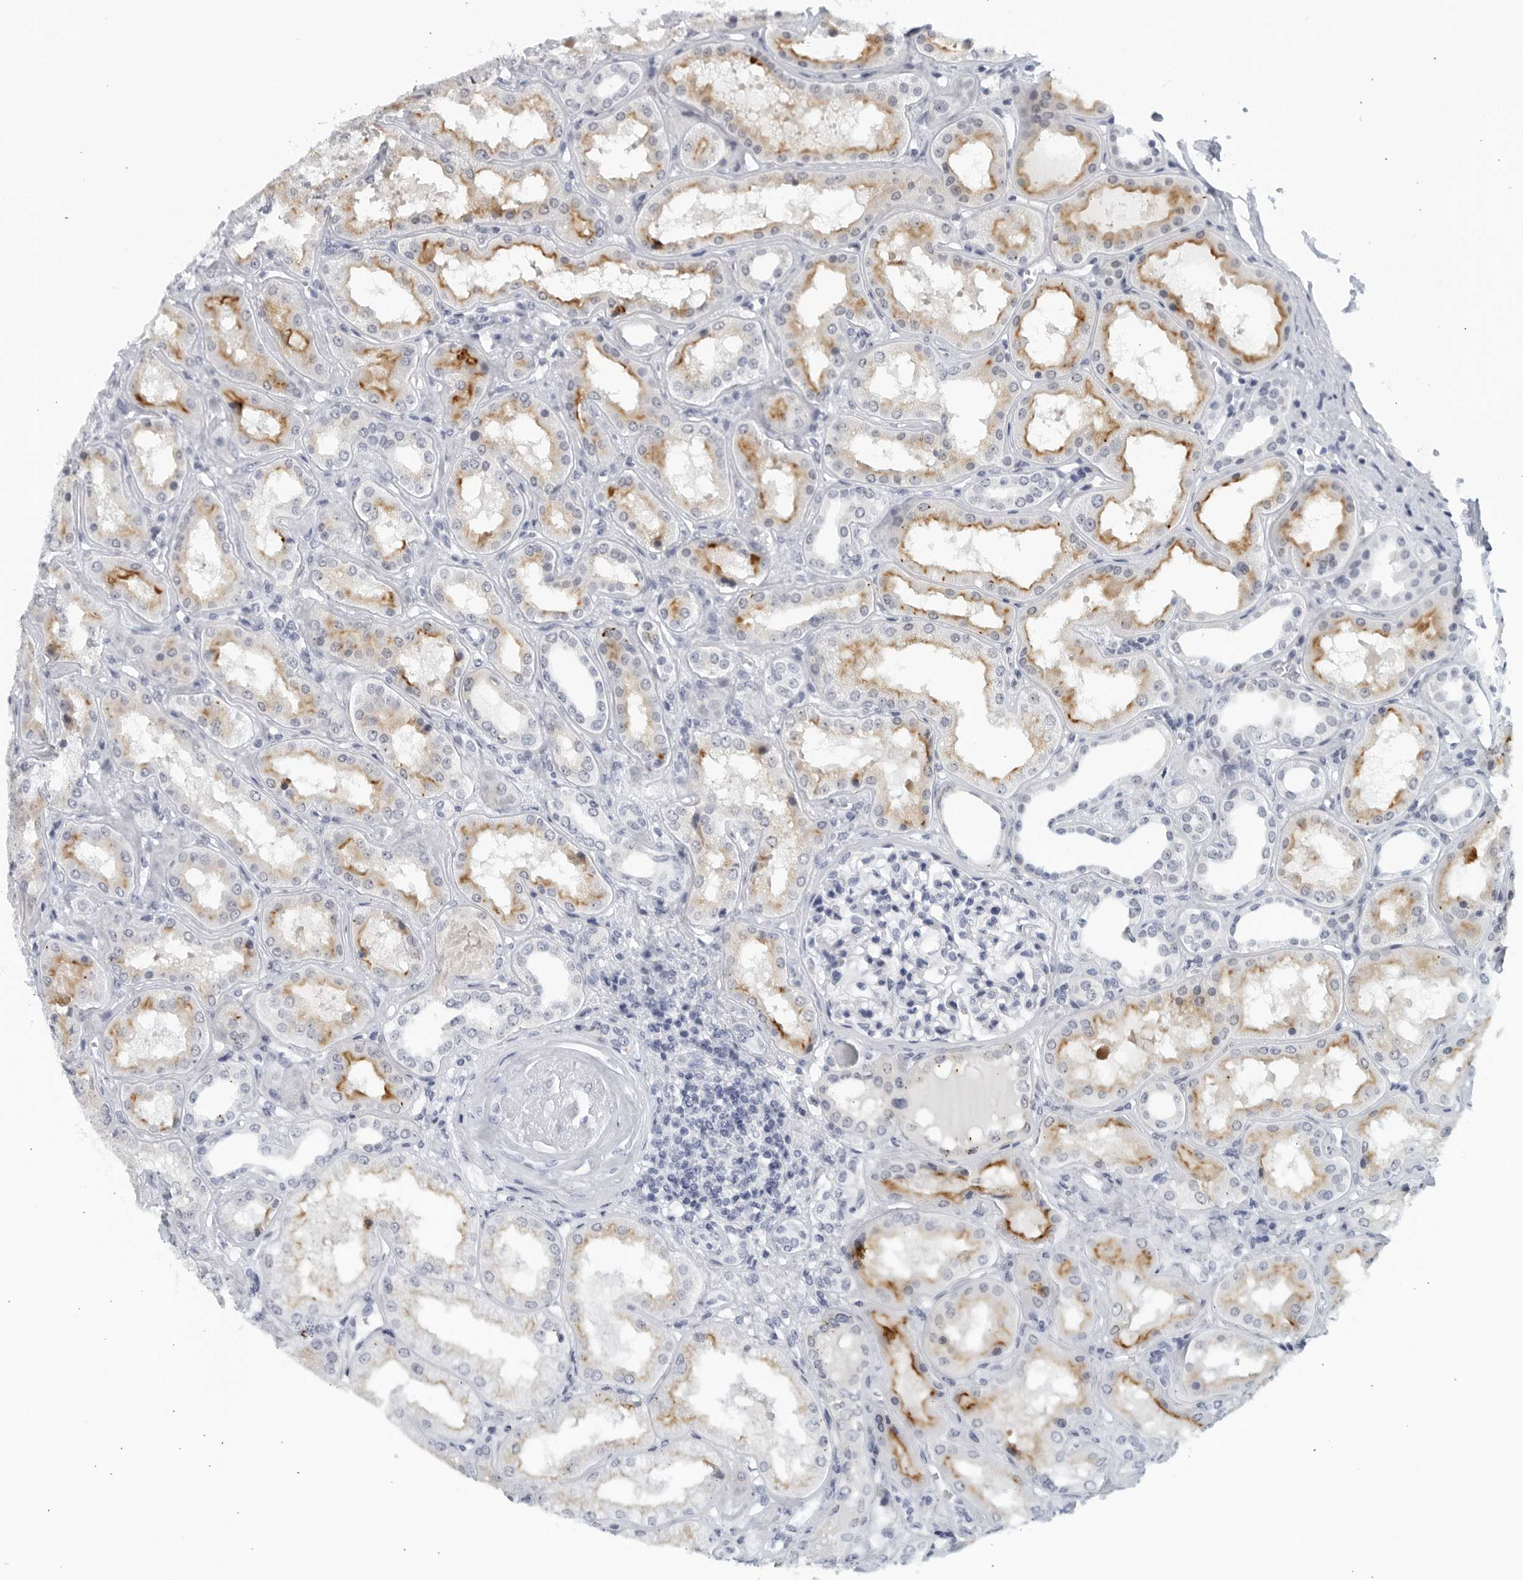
{"staining": {"intensity": "negative", "quantity": "none", "location": "none"}, "tissue": "kidney", "cell_type": "Cells in glomeruli", "image_type": "normal", "snomed": [{"axis": "morphology", "description": "Normal tissue, NOS"}, {"axis": "topography", "description": "Kidney"}], "caption": "Cells in glomeruli show no significant staining in benign kidney. (Immunohistochemistry (ihc), brightfield microscopy, high magnification).", "gene": "MATN1", "patient": {"sex": "female", "age": 56}}